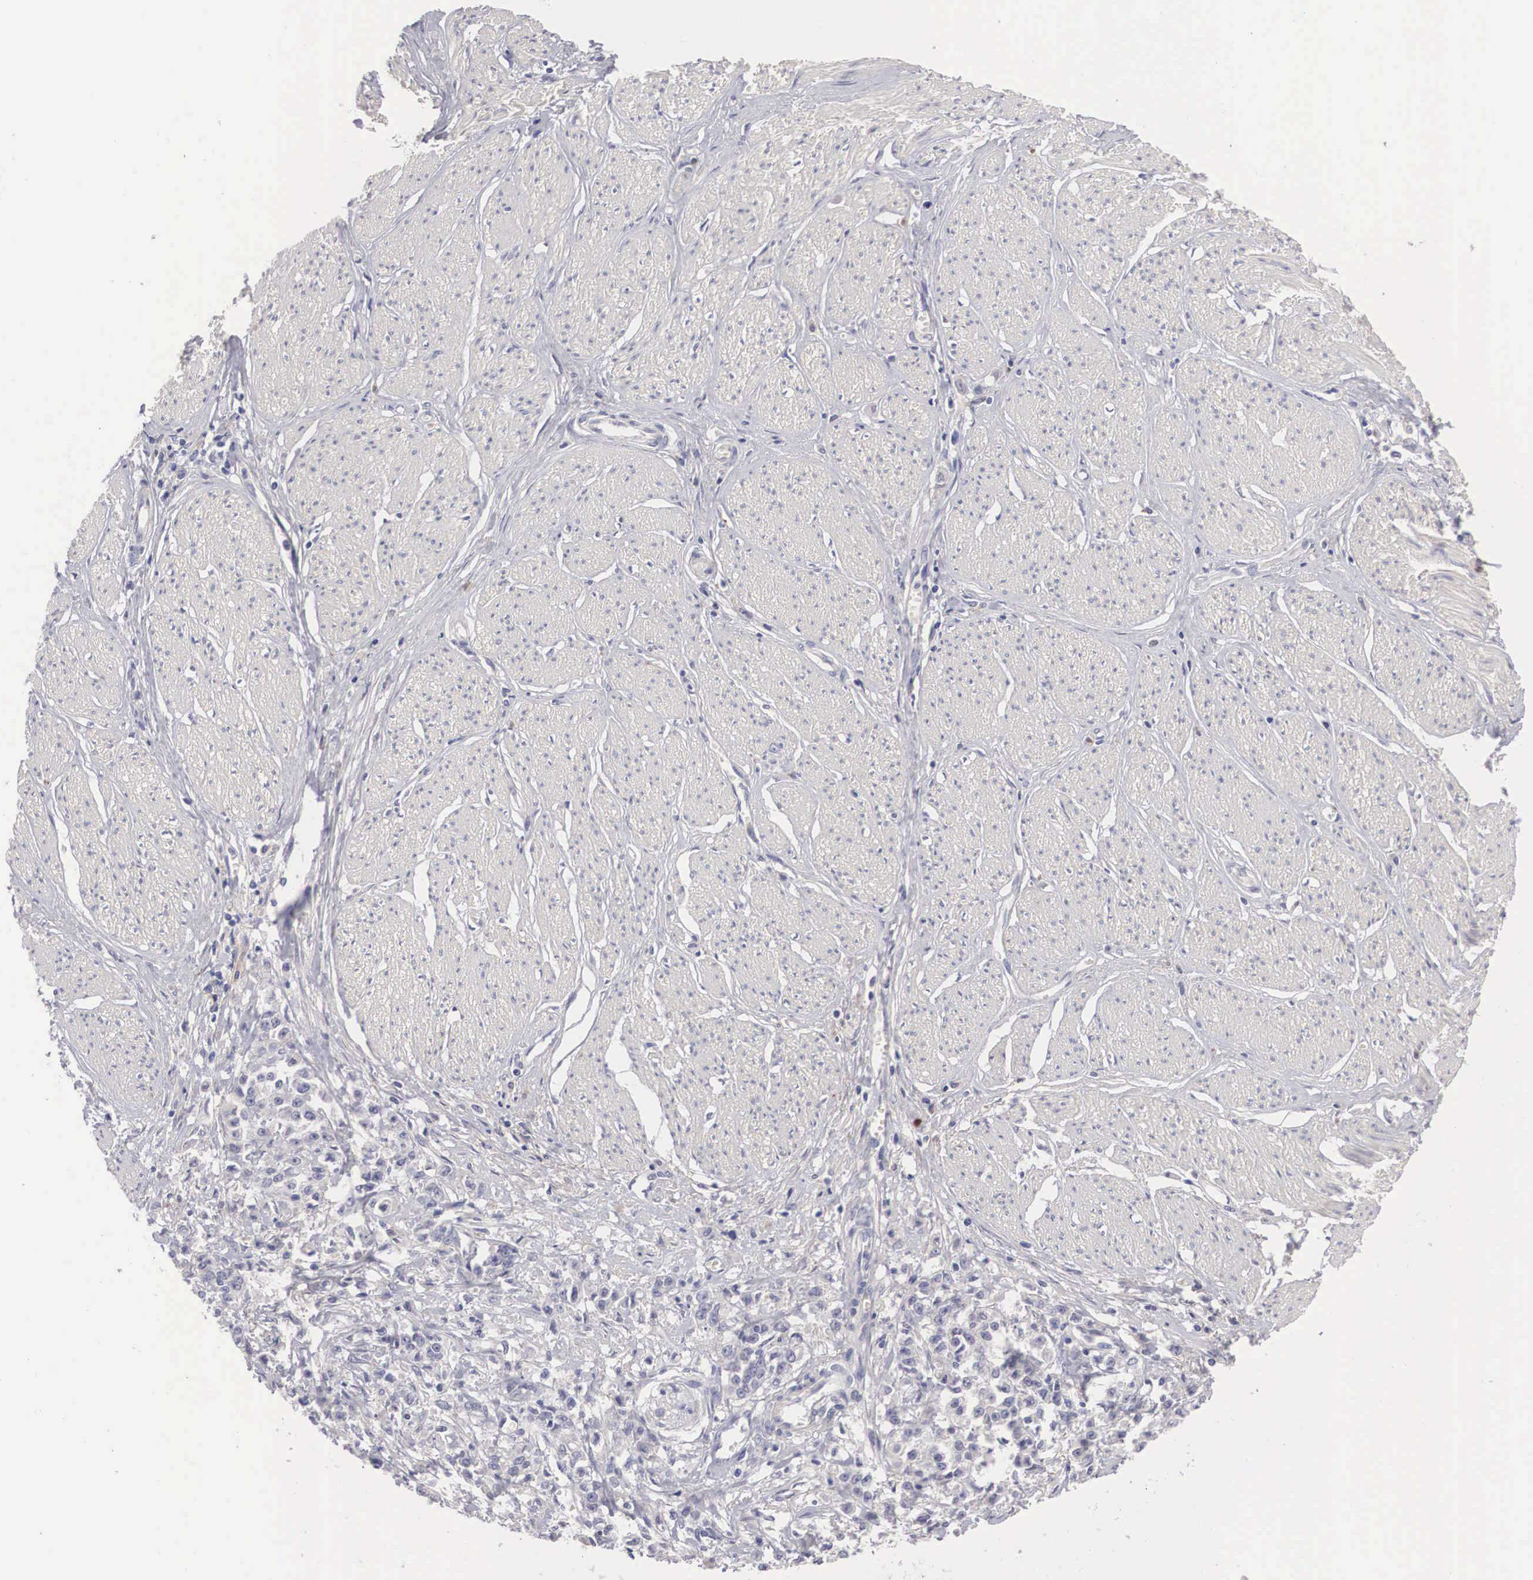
{"staining": {"intensity": "negative", "quantity": "none", "location": "none"}, "tissue": "stomach cancer", "cell_type": "Tumor cells", "image_type": "cancer", "snomed": [{"axis": "morphology", "description": "Adenocarcinoma, NOS"}, {"axis": "topography", "description": "Stomach"}], "caption": "This is a photomicrograph of IHC staining of adenocarcinoma (stomach), which shows no positivity in tumor cells.", "gene": "ABHD4", "patient": {"sex": "male", "age": 72}}